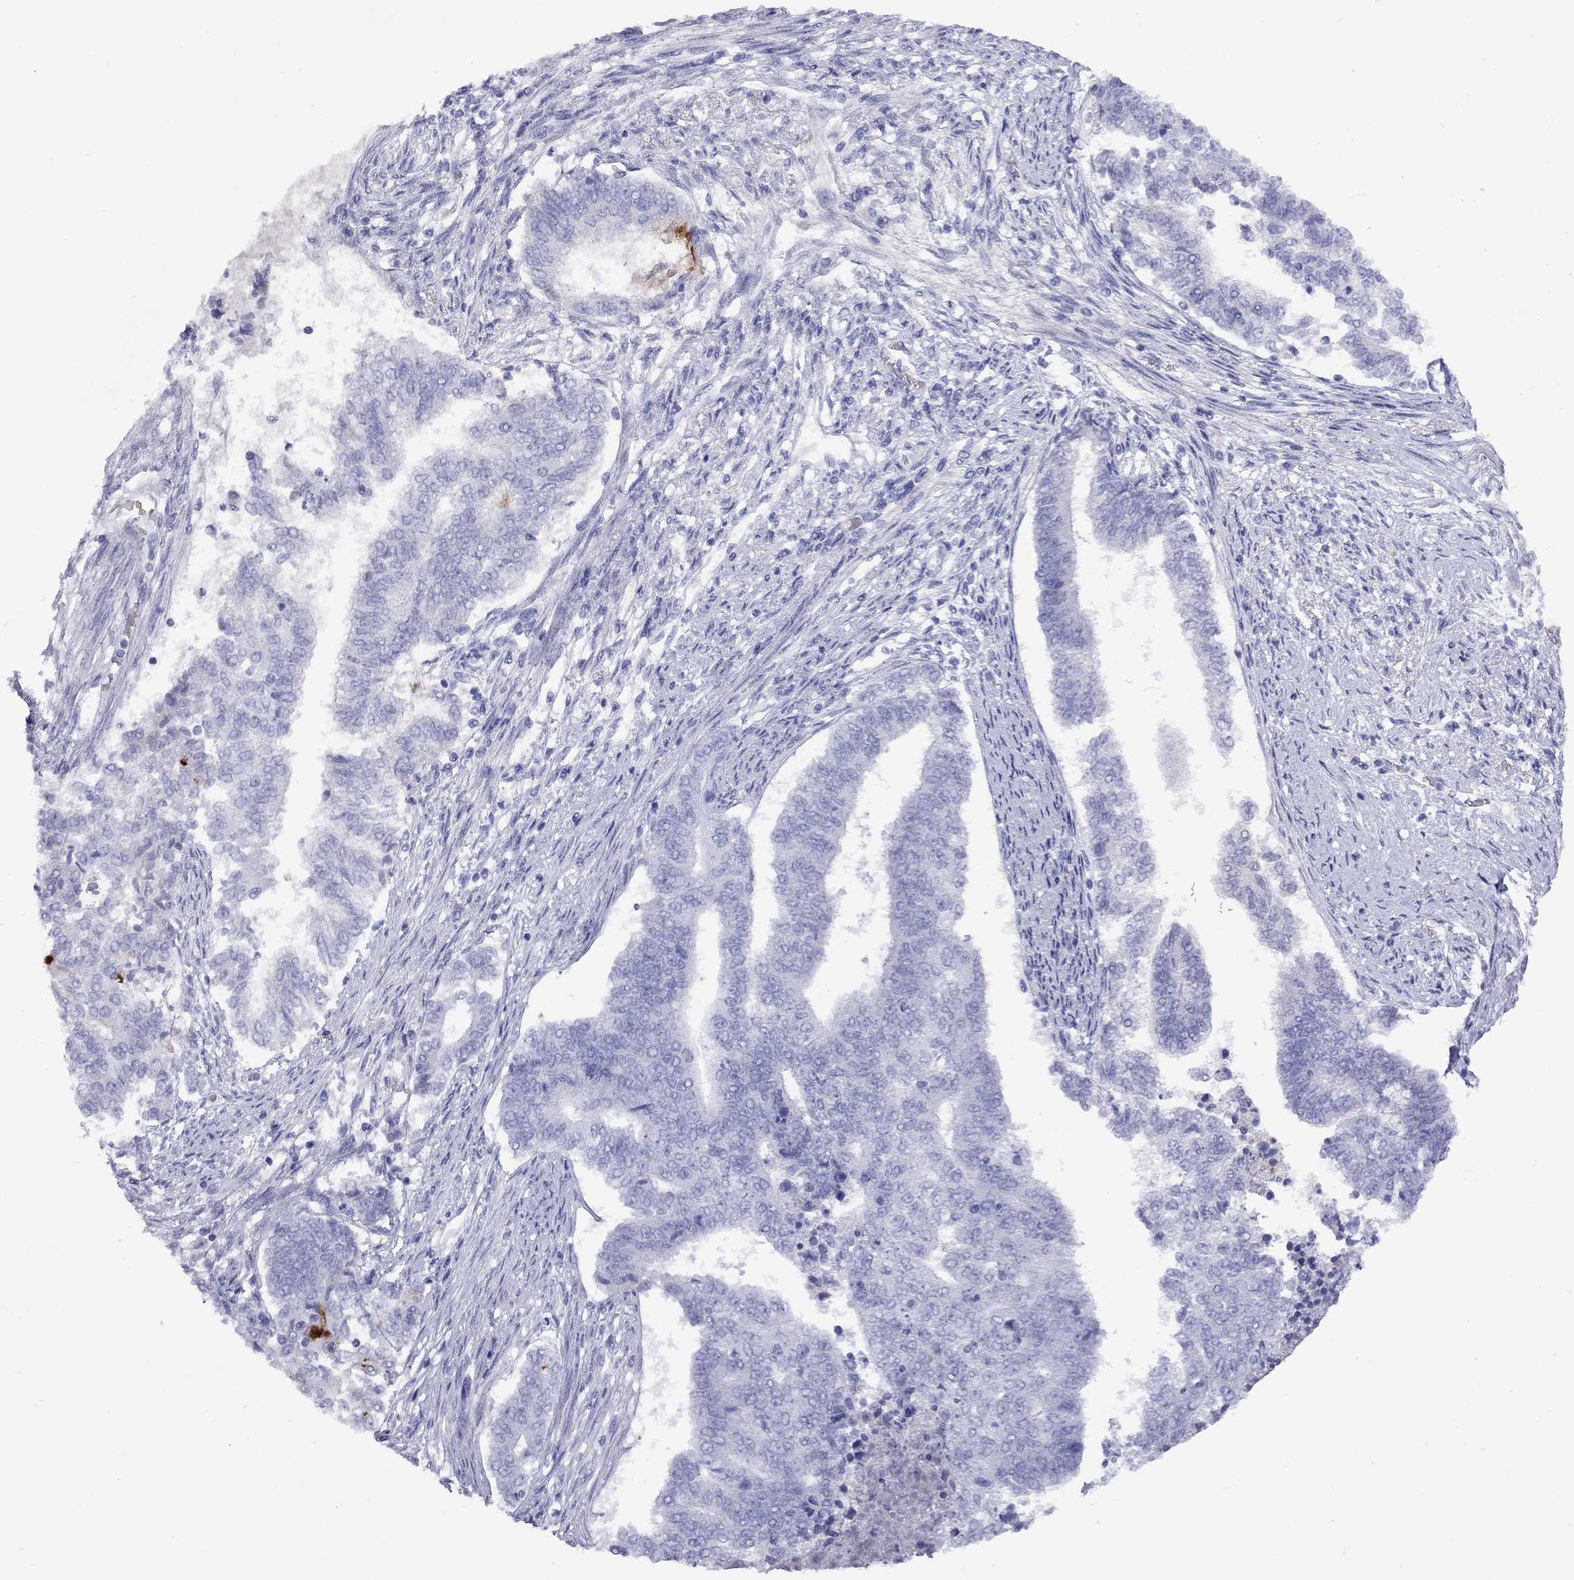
{"staining": {"intensity": "negative", "quantity": "none", "location": "none"}, "tissue": "endometrial cancer", "cell_type": "Tumor cells", "image_type": "cancer", "snomed": [{"axis": "morphology", "description": "Adenocarcinoma, NOS"}, {"axis": "topography", "description": "Endometrium"}], "caption": "High power microscopy histopathology image of an IHC histopathology image of endometrial cancer, revealing no significant staining in tumor cells. The staining was performed using DAB (3,3'-diaminobenzidine) to visualize the protein expression in brown, while the nuclei were stained in blue with hematoxylin (Magnification: 20x).", "gene": "MUC16", "patient": {"sex": "female", "age": 65}}